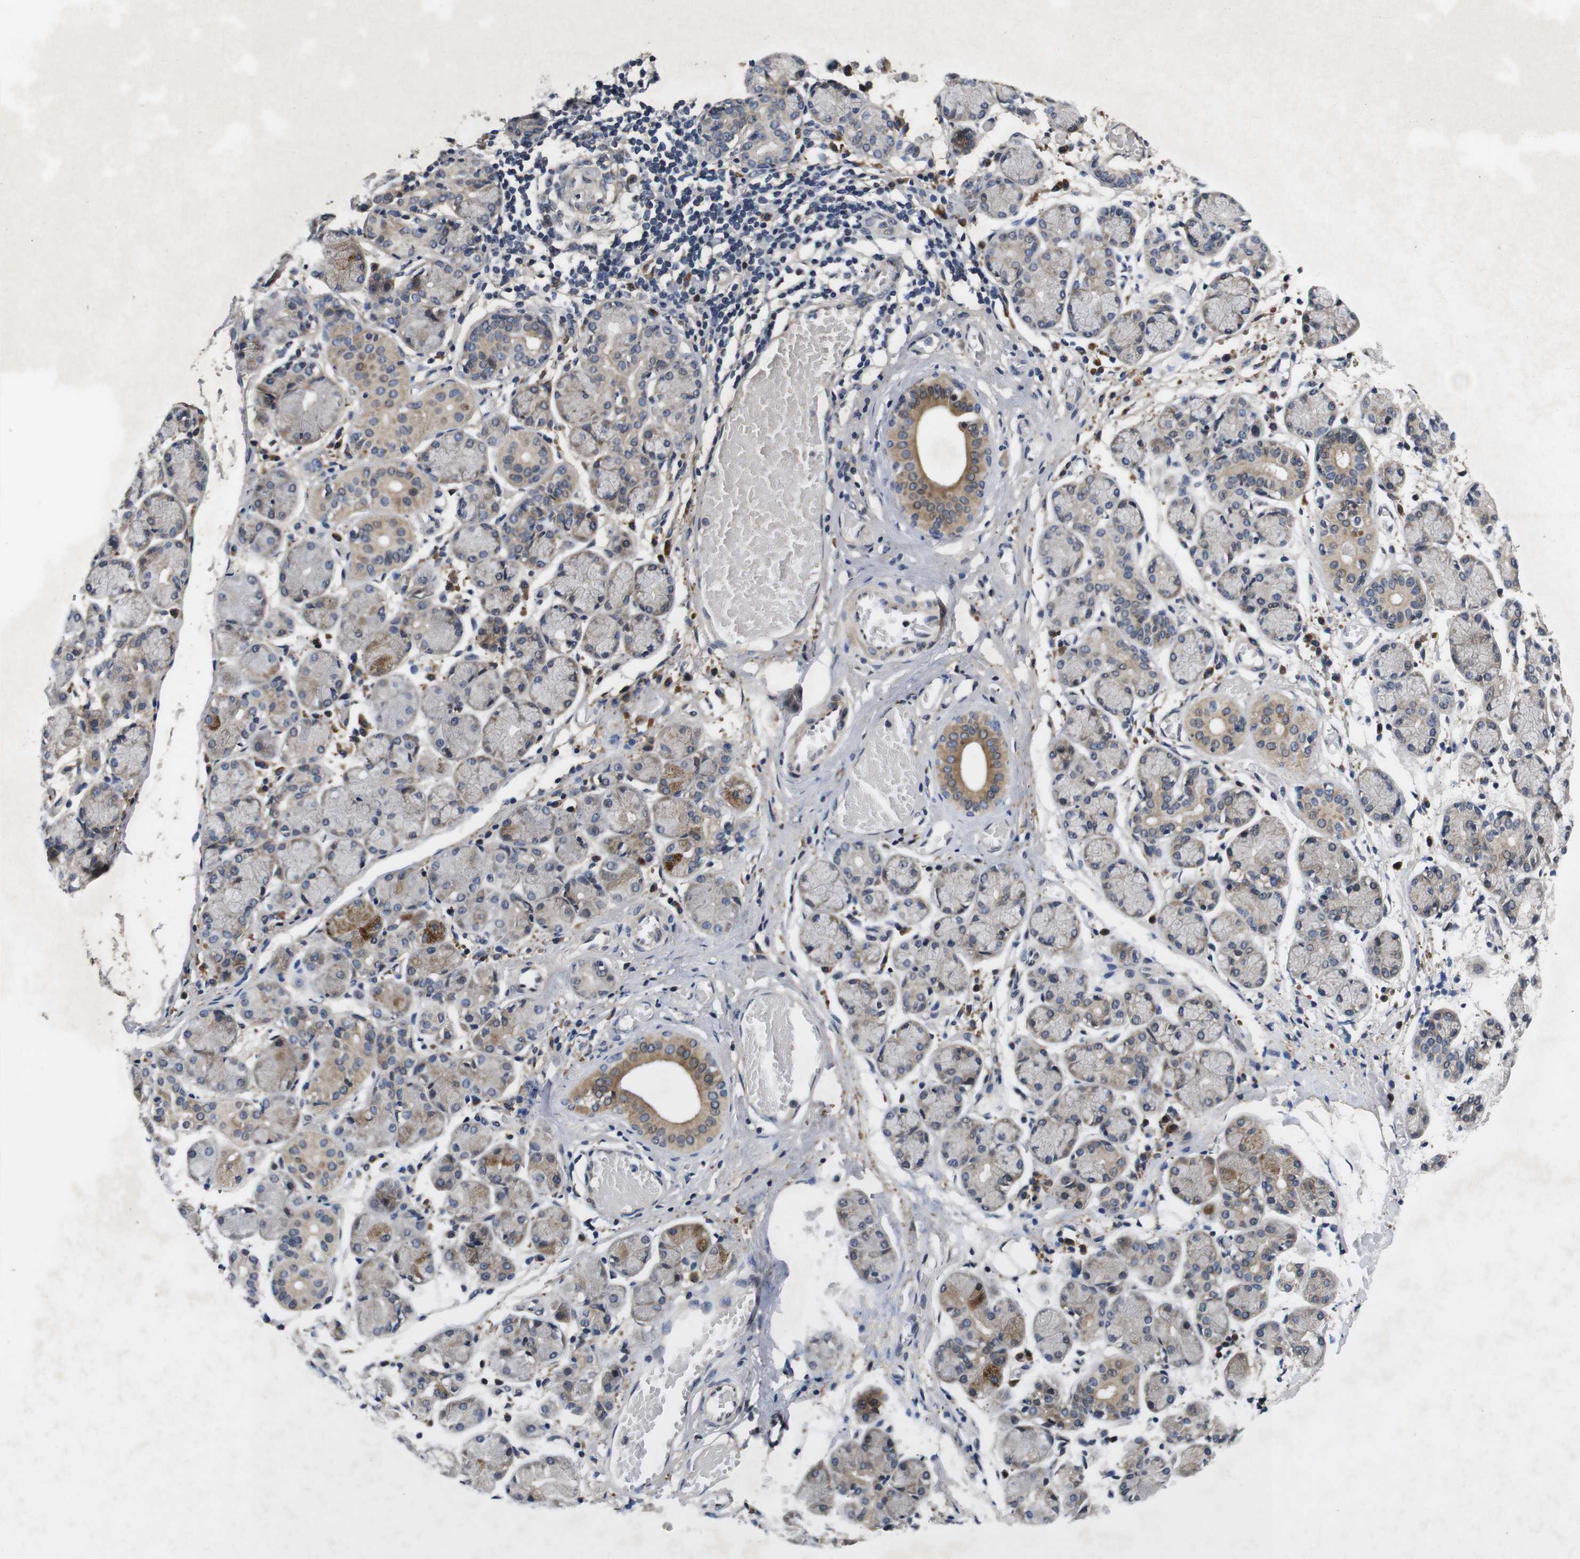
{"staining": {"intensity": "moderate", "quantity": "25%-75%", "location": "cytoplasmic/membranous"}, "tissue": "salivary gland", "cell_type": "Glandular cells", "image_type": "normal", "snomed": [{"axis": "morphology", "description": "Normal tissue, NOS"}, {"axis": "topography", "description": "Salivary gland"}], "caption": "Immunohistochemical staining of benign salivary gland displays 25%-75% levels of moderate cytoplasmic/membranous protein positivity in approximately 25%-75% of glandular cells. (DAB (3,3'-diaminobenzidine) IHC with brightfield microscopy, high magnification).", "gene": "ZBTB46", "patient": {"sex": "female", "age": 24}}